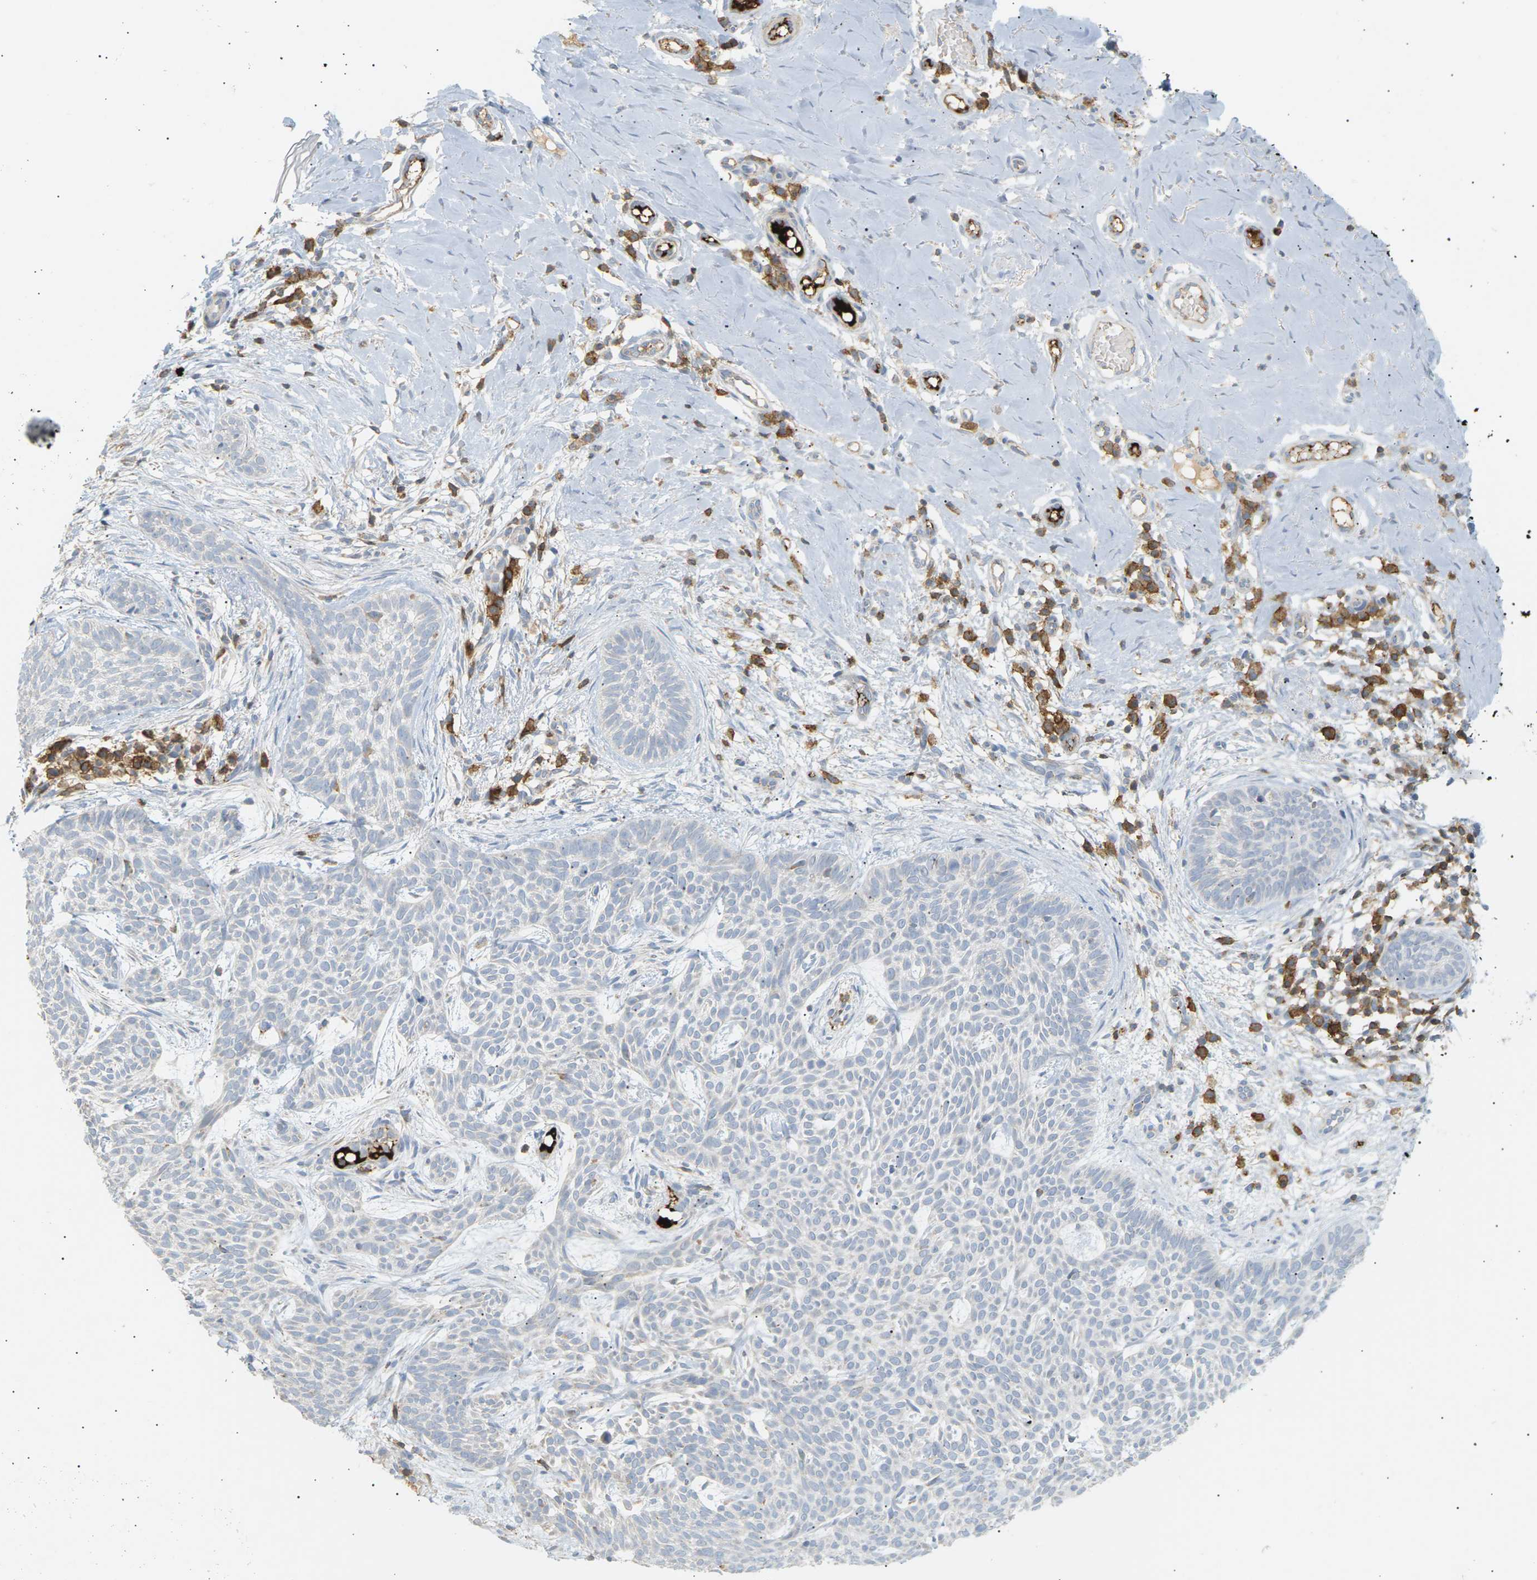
{"staining": {"intensity": "negative", "quantity": "none", "location": "none"}, "tissue": "skin cancer", "cell_type": "Tumor cells", "image_type": "cancer", "snomed": [{"axis": "morphology", "description": "Basal cell carcinoma"}, {"axis": "topography", "description": "Skin"}], "caption": "Immunohistochemistry of human skin cancer (basal cell carcinoma) shows no expression in tumor cells.", "gene": "LIME1", "patient": {"sex": "female", "age": 59}}